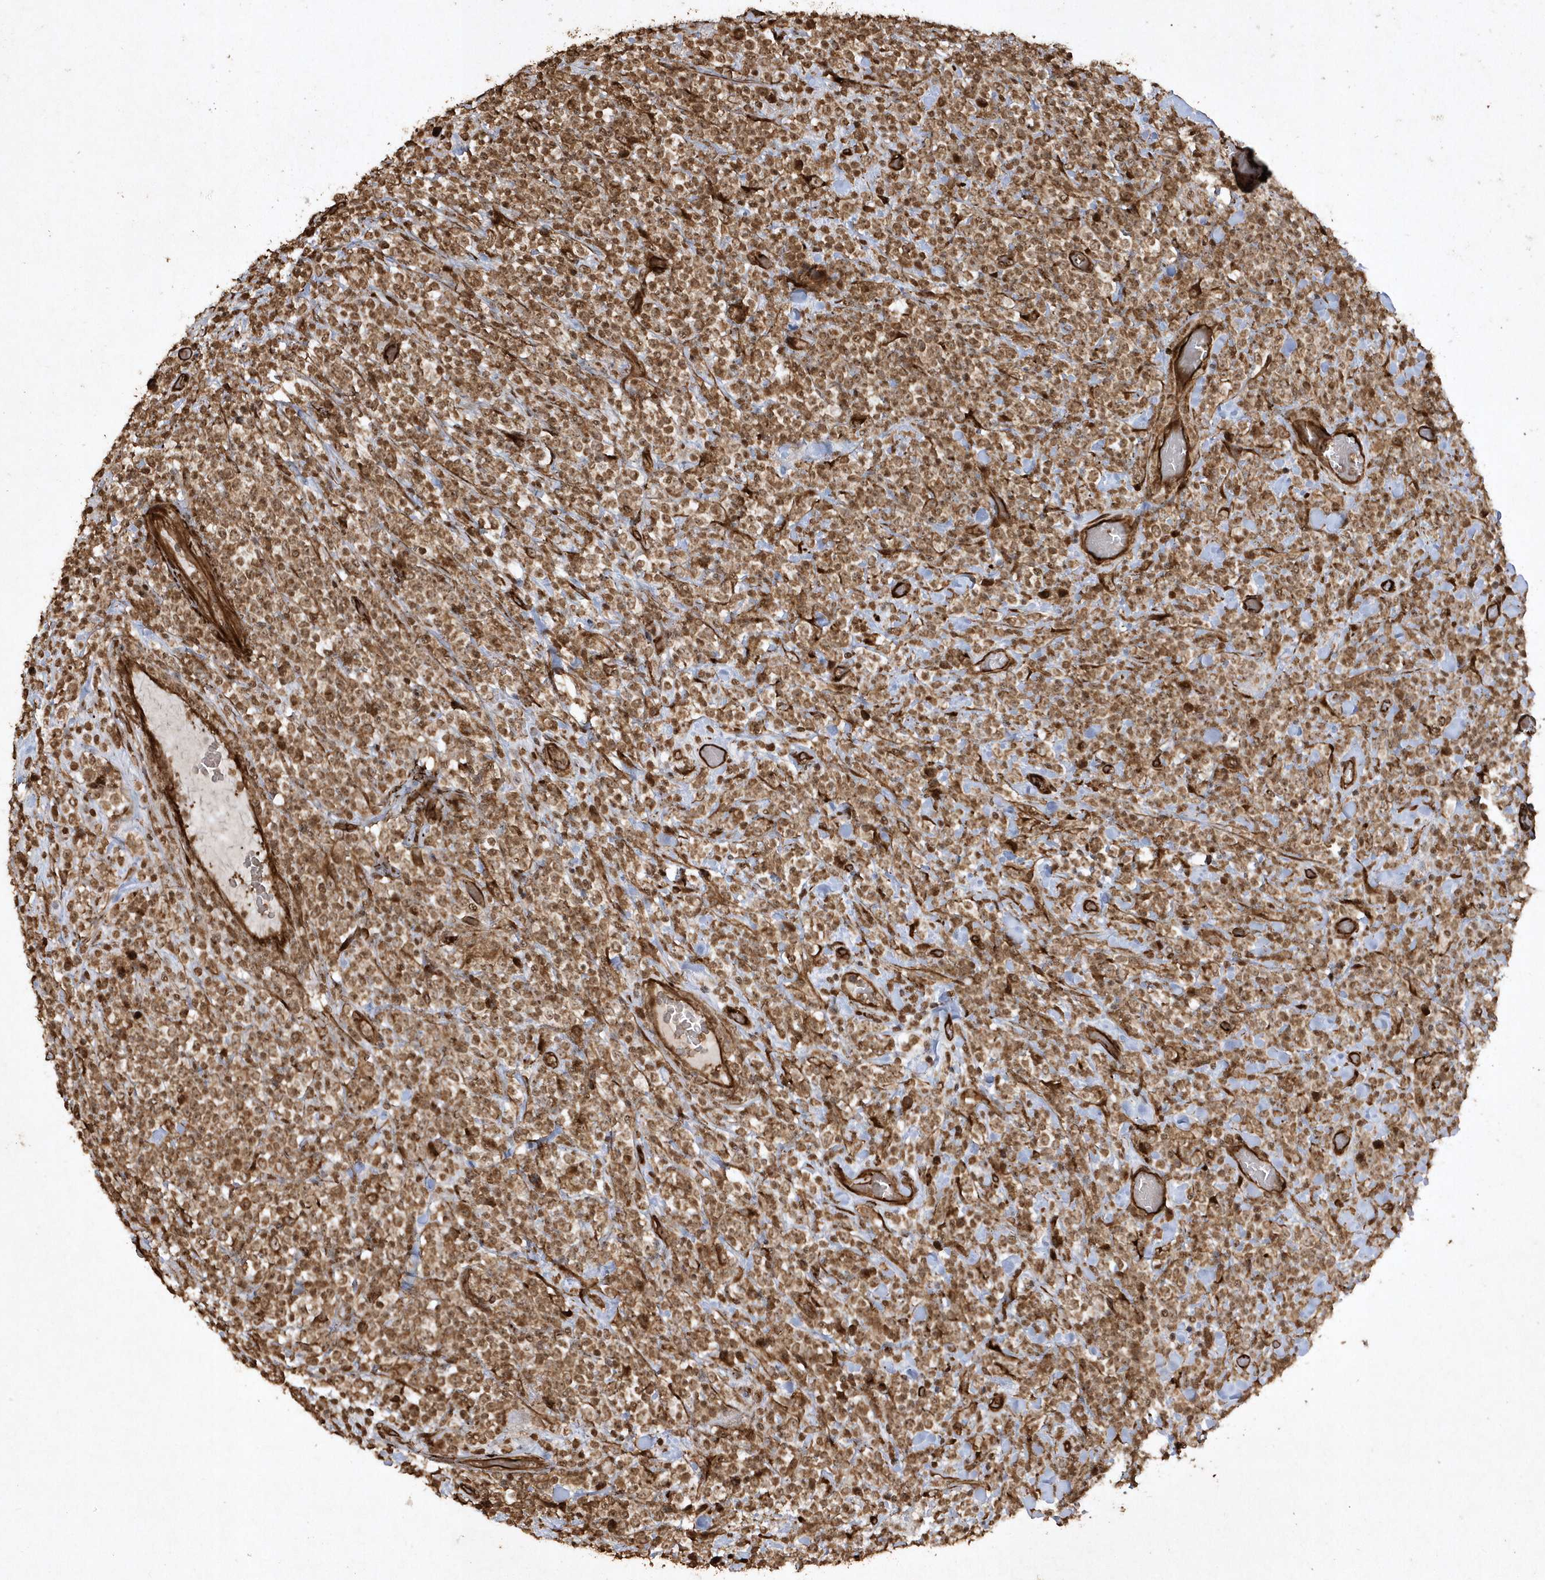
{"staining": {"intensity": "moderate", "quantity": ">75%", "location": "cytoplasmic/membranous,nuclear"}, "tissue": "lymphoma", "cell_type": "Tumor cells", "image_type": "cancer", "snomed": [{"axis": "morphology", "description": "Malignant lymphoma, non-Hodgkin's type, High grade"}, {"axis": "topography", "description": "Colon"}], "caption": "Lymphoma stained with DAB (3,3'-diaminobenzidine) immunohistochemistry displays medium levels of moderate cytoplasmic/membranous and nuclear positivity in approximately >75% of tumor cells. (DAB (3,3'-diaminobenzidine) IHC, brown staining for protein, blue staining for nuclei).", "gene": "AVPI1", "patient": {"sex": "female", "age": 53}}